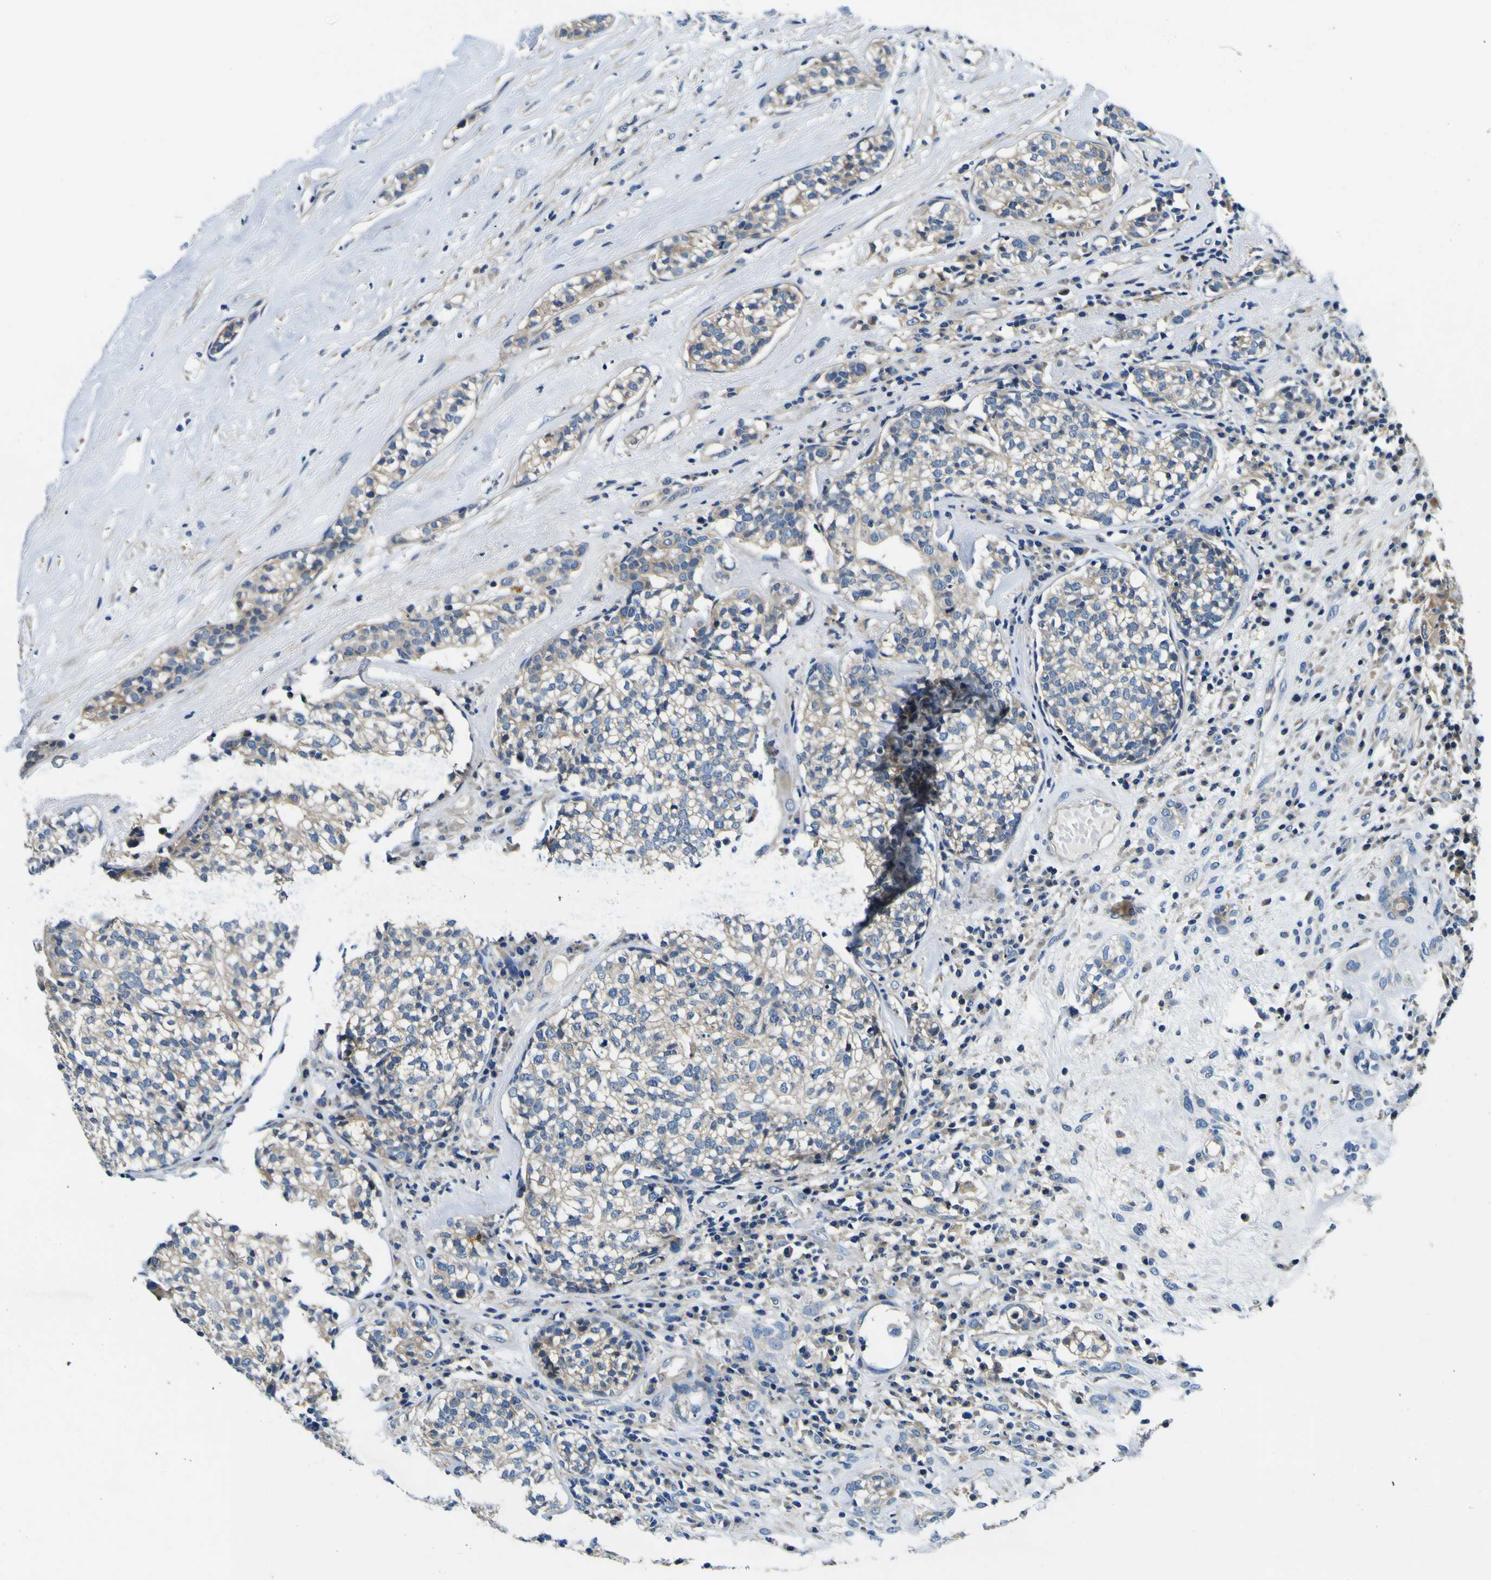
{"staining": {"intensity": "moderate", "quantity": "25%-75%", "location": "cytoplasmic/membranous"}, "tissue": "head and neck cancer", "cell_type": "Tumor cells", "image_type": "cancer", "snomed": [{"axis": "morphology", "description": "Adenocarcinoma, NOS"}, {"axis": "topography", "description": "Salivary gland"}, {"axis": "topography", "description": "Head-Neck"}], "caption": "High-power microscopy captured an immunohistochemistry histopathology image of head and neck adenocarcinoma, revealing moderate cytoplasmic/membranous positivity in approximately 25%-75% of tumor cells.", "gene": "CLSTN1", "patient": {"sex": "female", "age": 65}}